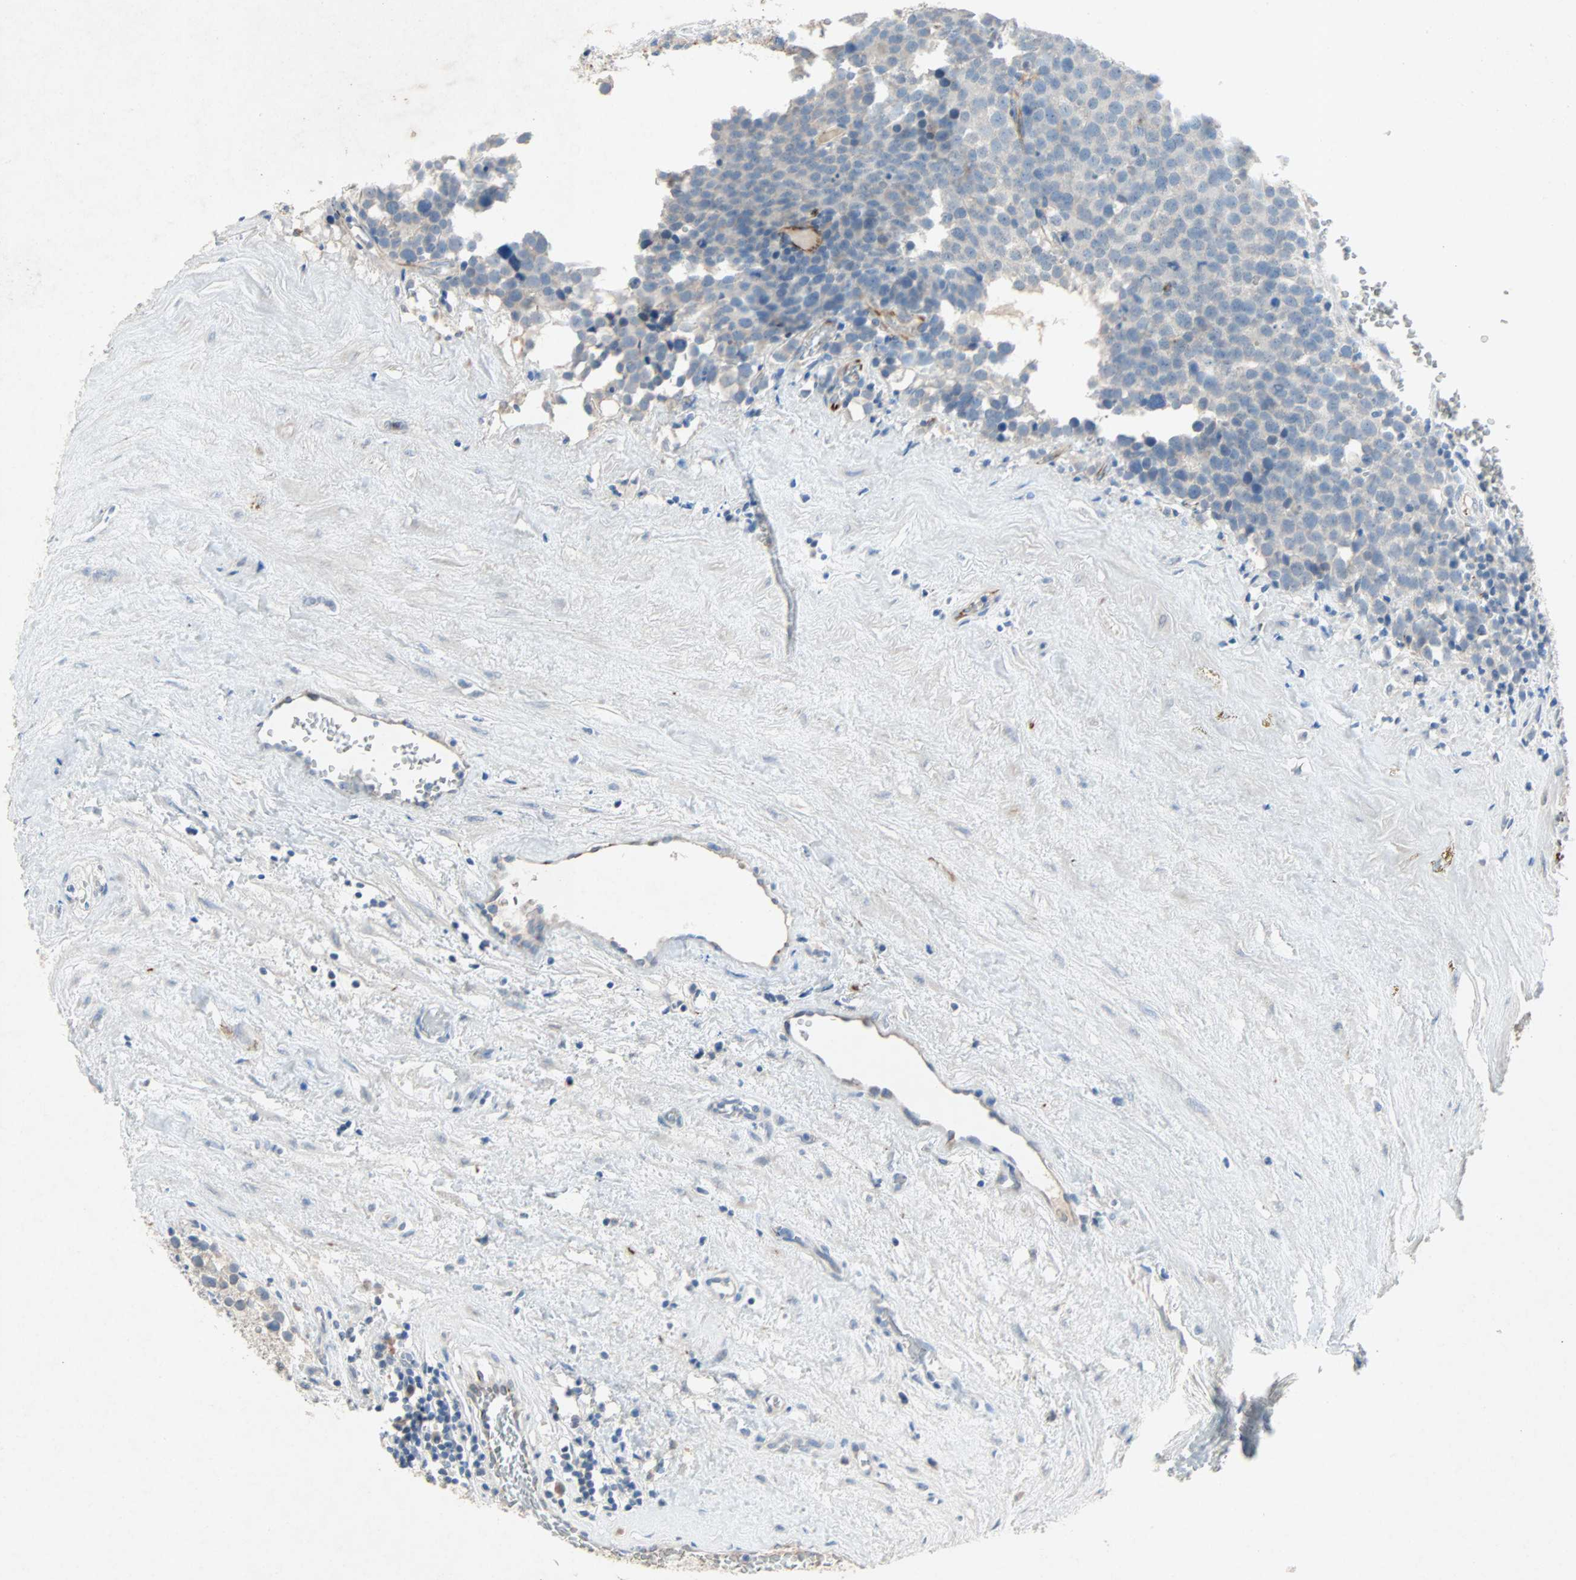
{"staining": {"intensity": "negative", "quantity": "none", "location": "none"}, "tissue": "testis cancer", "cell_type": "Tumor cells", "image_type": "cancer", "snomed": [{"axis": "morphology", "description": "Seminoma, NOS"}, {"axis": "topography", "description": "Testis"}], "caption": "Testis cancer stained for a protein using immunohistochemistry (IHC) displays no positivity tumor cells.", "gene": "PCDHB2", "patient": {"sex": "male", "age": 71}}